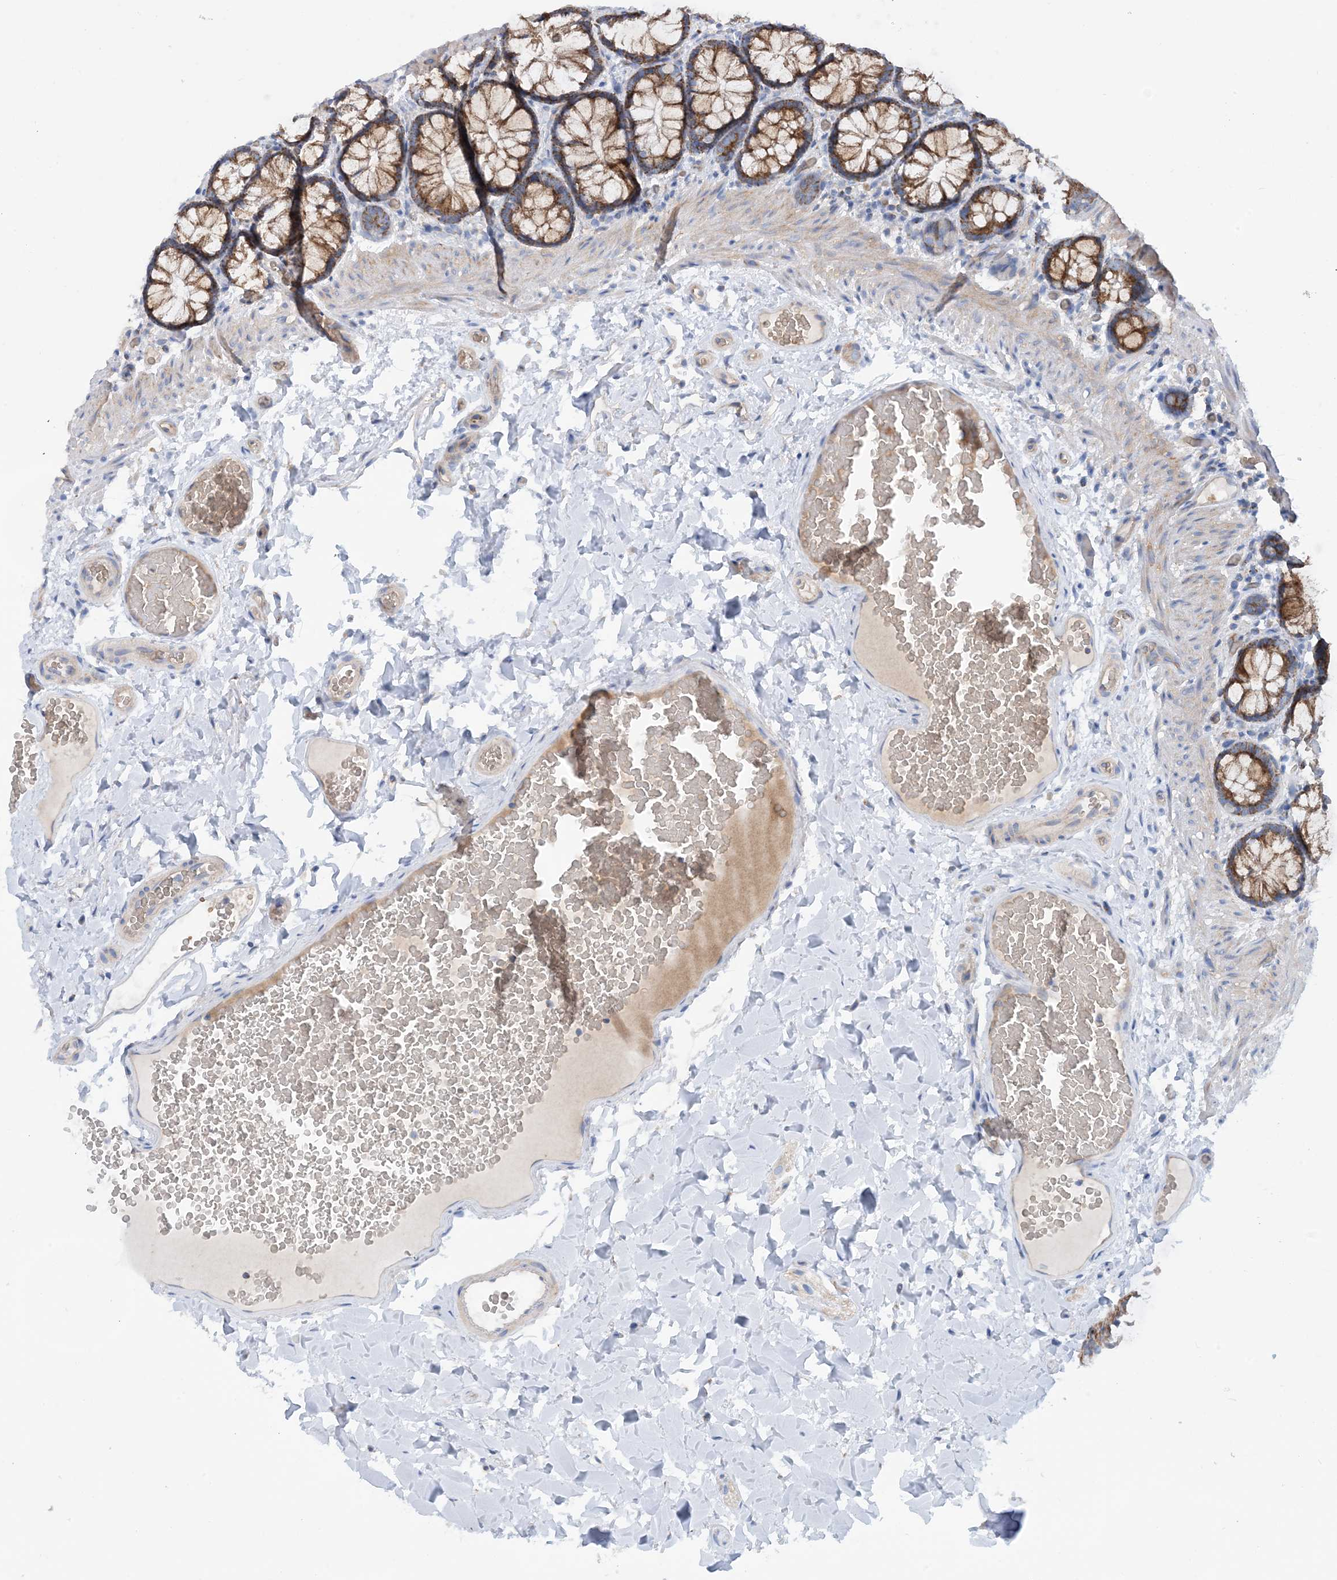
{"staining": {"intensity": "weak", "quantity": ">75%", "location": "cytoplasmic/membranous"}, "tissue": "colon", "cell_type": "Endothelial cells", "image_type": "normal", "snomed": [{"axis": "morphology", "description": "Normal tissue, NOS"}, {"axis": "topography", "description": "Colon"}], "caption": "The histopathology image displays immunohistochemical staining of unremarkable colon. There is weak cytoplasmic/membranous staining is seen in about >75% of endothelial cells.", "gene": "PHOSPHO2", "patient": {"sex": "male", "age": 47}}